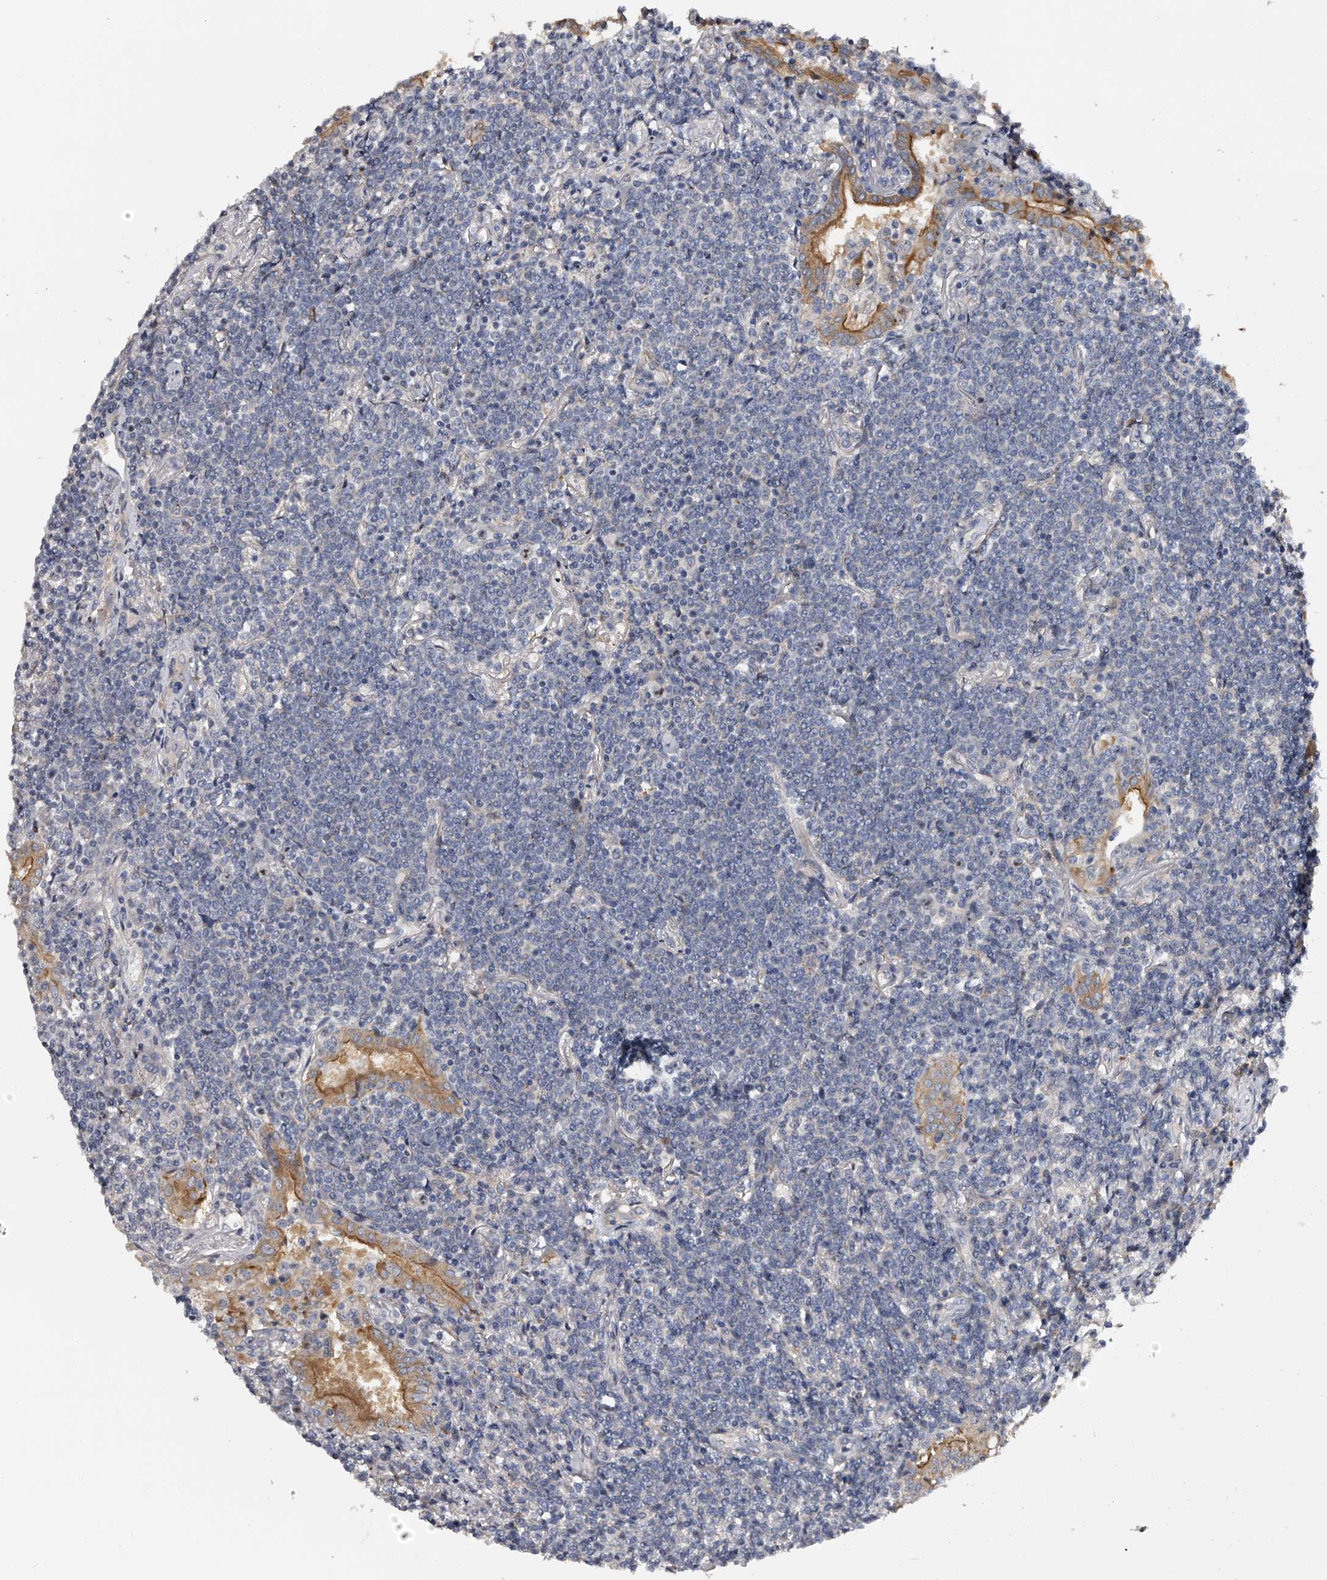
{"staining": {"intensity": "negative", "quantity": "none", "location": "none"}, "tissue": "lymphoma", "cell_type": "Tumor cells", "image_type": "cancer", "snomed": [{"axis": "morphology", "description": "Malignant lymphoma, non-Hodgkin's type, Low grade"}, {"axis": "topography", "description": "Lung"}], "caption": "DAB (3,3'-diaminobenzidine) immunohistochemical staining of human malignant lymphoma, non-Hodgkin's type (low-grade) demonstrates no significant positivity in tumor cells.", "gene": "MDN1", "patient": {"sex": "female", "age": 71}}